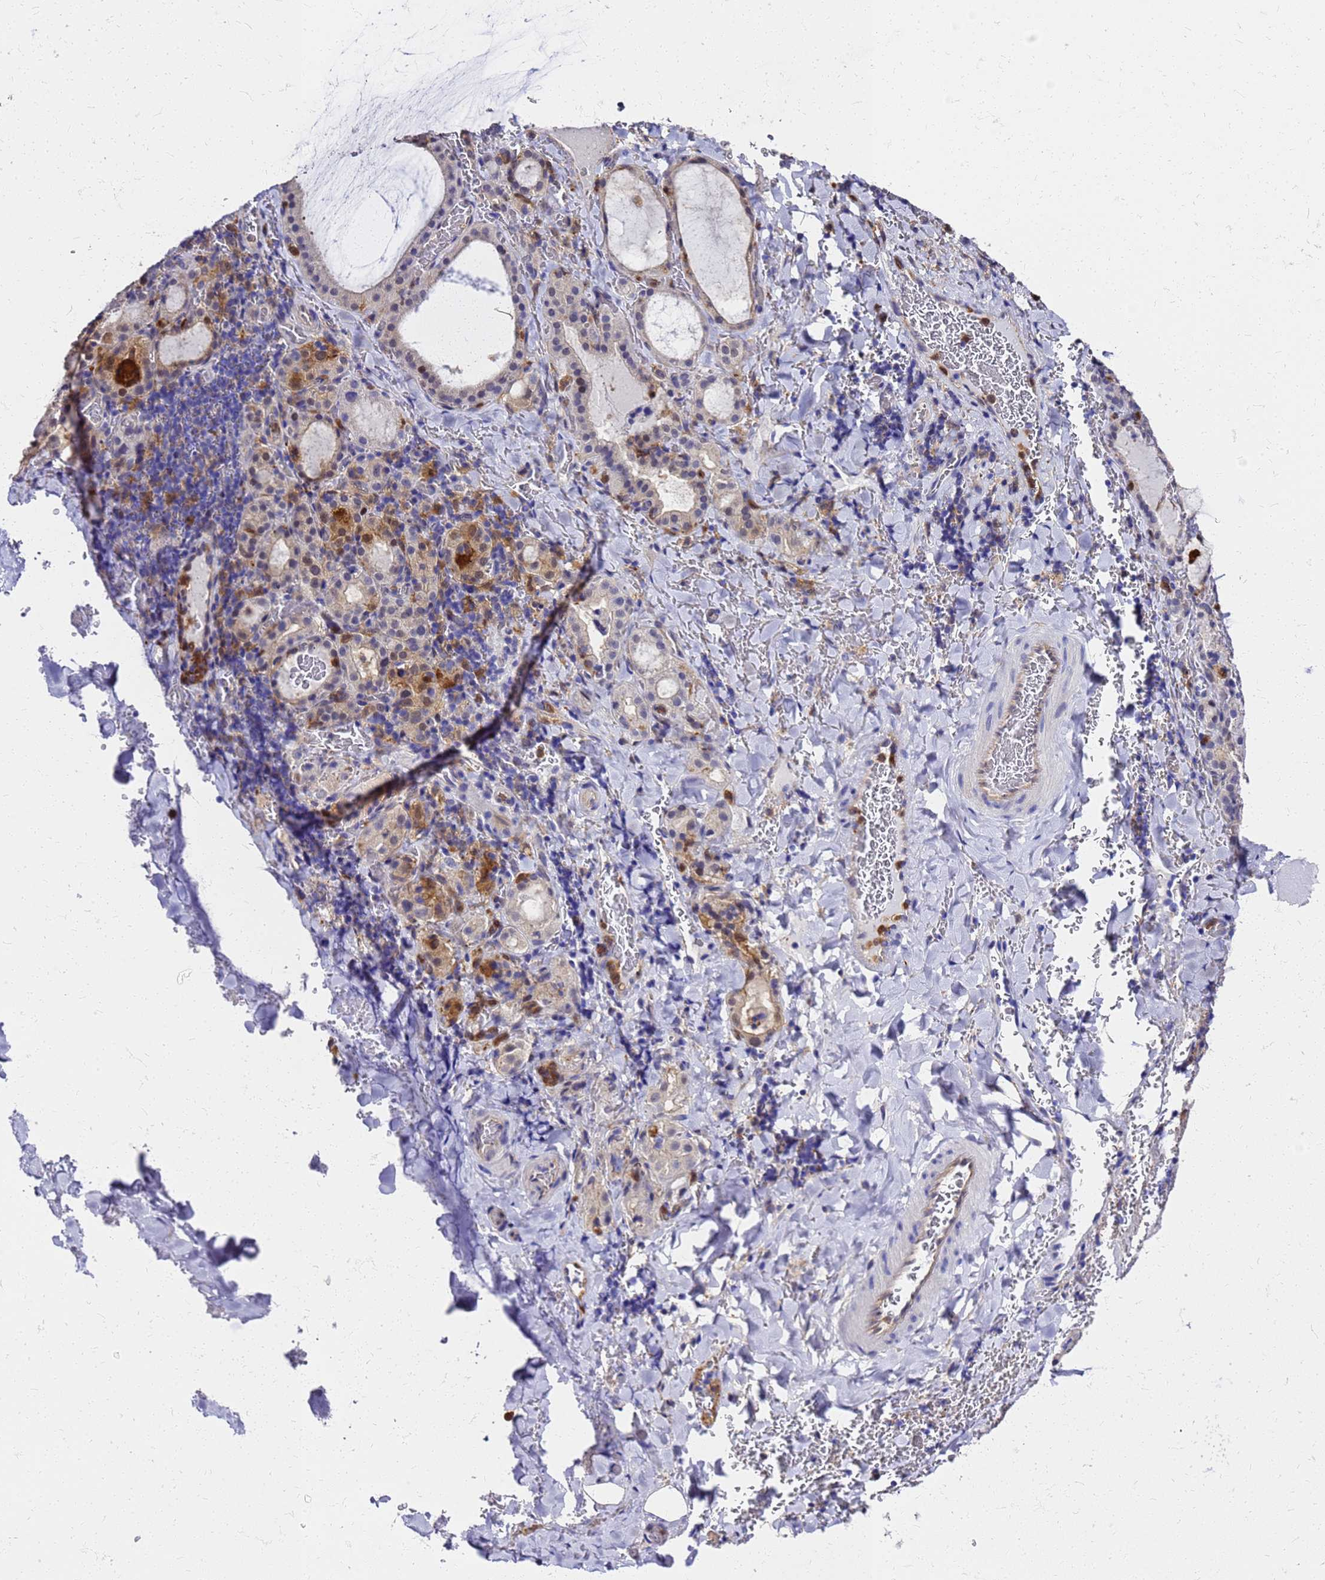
{"staining": {"intensity": "weak", "quantity": "<25%", "location": "cytoplasmic/membranous"}, "tissue": "thyroid gland", "cell_type": "Glandular cells", "image_type": "normal", "snomed": [{"axis": "morphology", "description": "Normal tissue, NOS"}, {"axis": "topography", "description": "Thyroid gland"}], "caption": "This is an immunohistochemistry image of normal human thyroid gland. There is no expression in glandular cells.", "gene": "S100A11", "patient": {"sex": "female", "age": 39}}